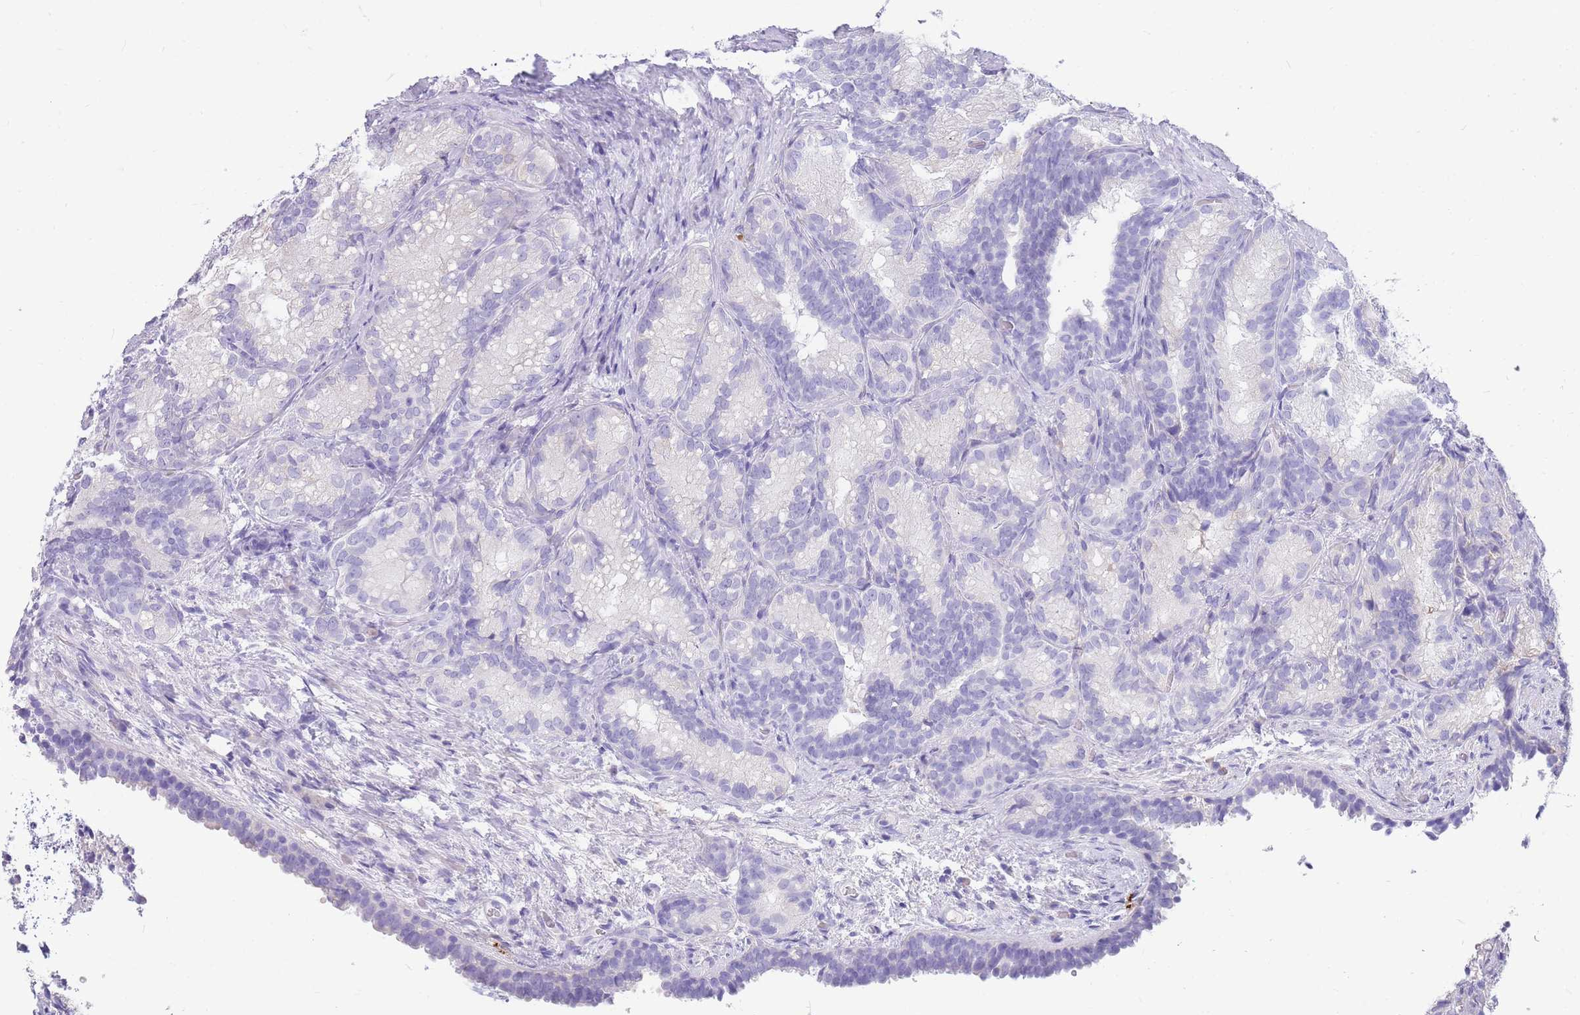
{"staining": {"intensity": "negative", "quantity": "none", "location": "none"}, "tissue": "seminal vesicle", "cell_type": "Glandular cells", "image_type": "normal", "snomed": [{"axis": "morphology", "description": "Normal tissue, NOS"}, {"axis": "topography", "description": "Seminal veicle"}], "caption": "Histopathology image shows no significant protein staining in glandular cells of unremarkable seminal vesicle.", "gene": "TPSAB1", "patient": {"sex": "male", "age": 58}}